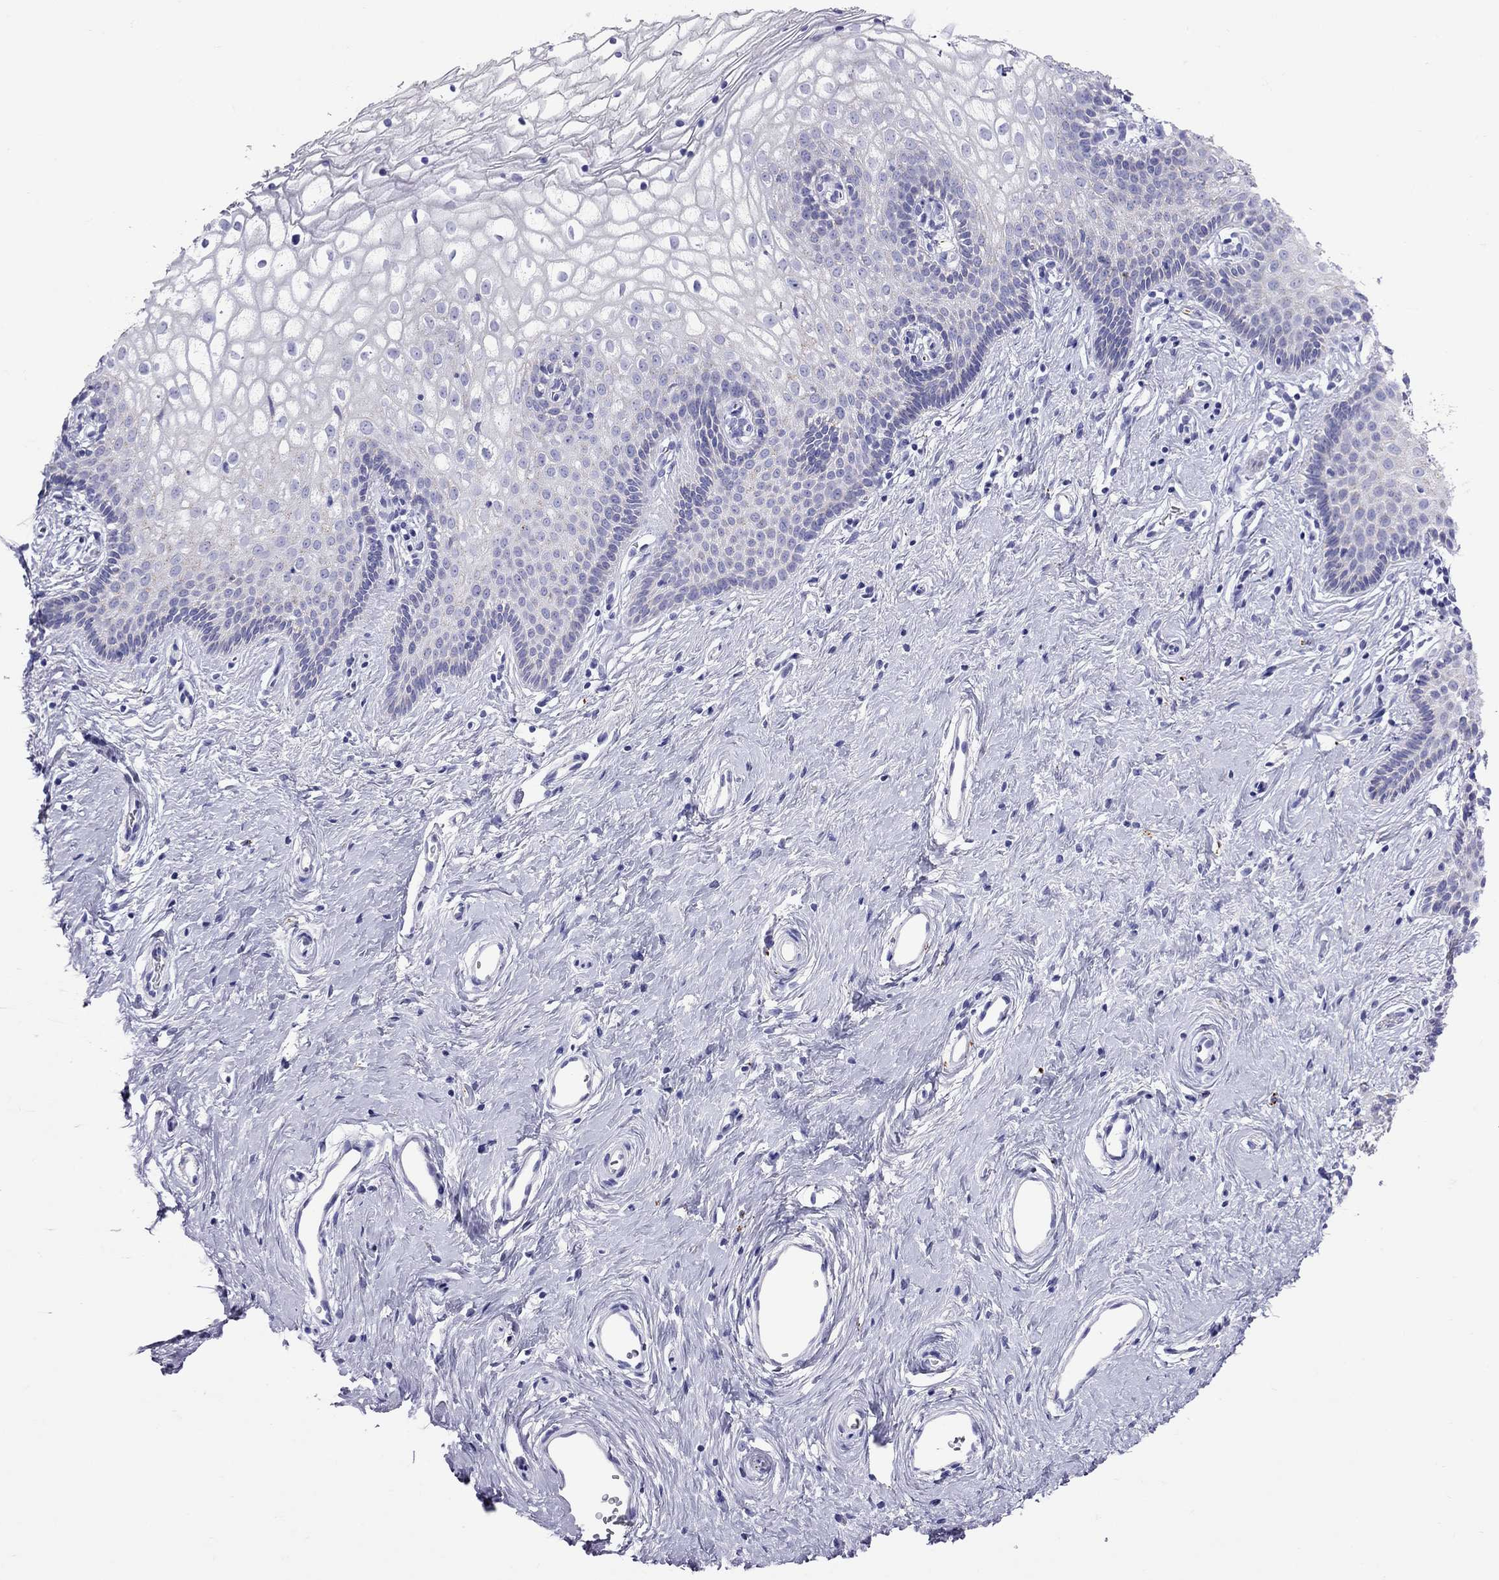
{"staining": {"intensity": "negative", "quantity": "none", "location": "none"}, "tissue": "vagina", "cell_type": "Squamous epithelial cells", "image_type": "normal", "snomed": [{"axis": "morphology", "description": "Normal tissue, NOS"}, {"axis": "topography", "description": "Vagina"}], "caption": "There is no significant staining in squamous epithelial cells of vagina. (IHC, brightfield microscopy, high magnification).", "gene": "CLPSL2", "patient": {"sex": "female", "age": 36}}